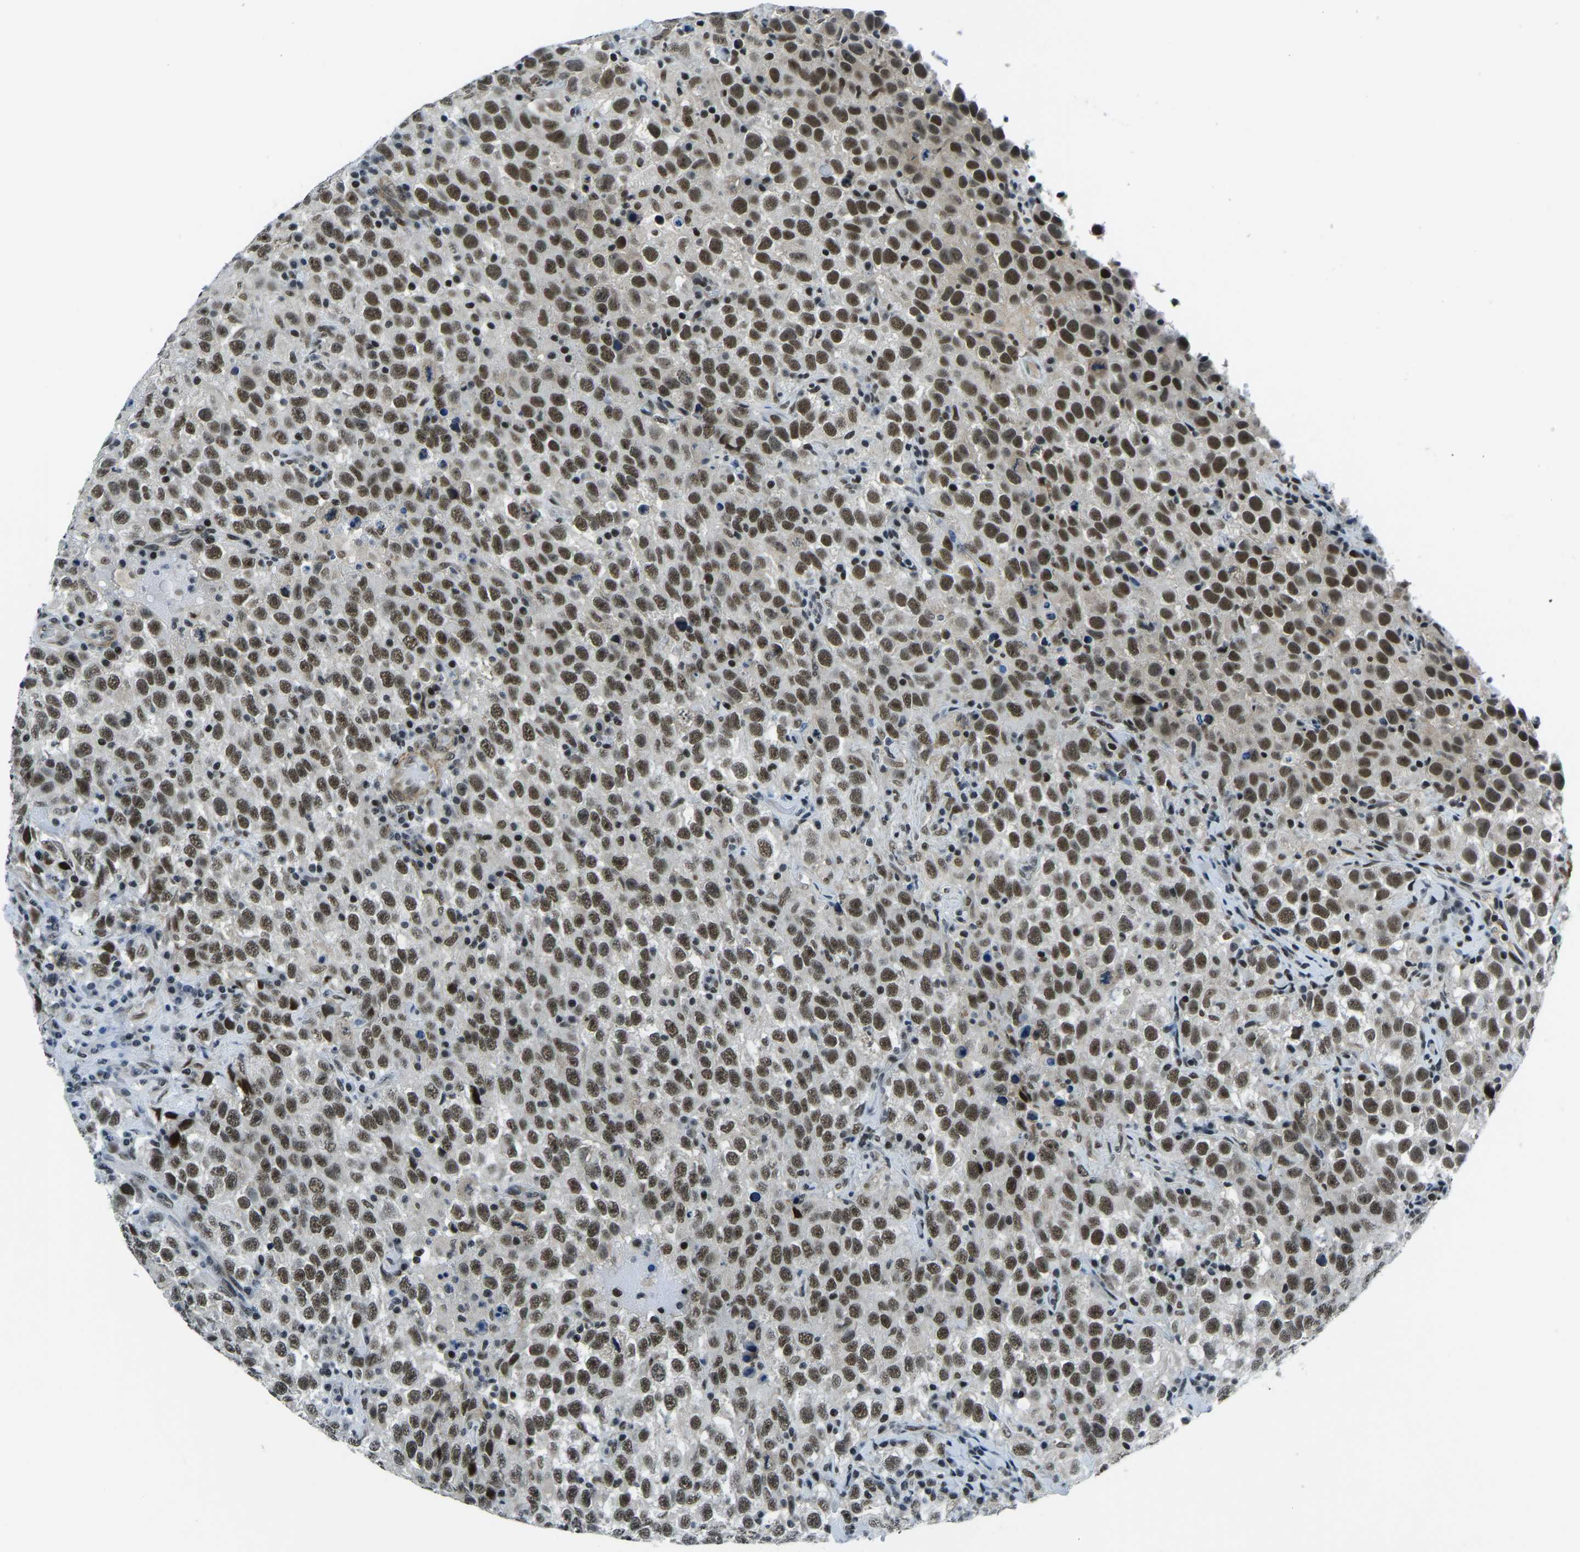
{"staining": {"intensity": "moderate", "quantity": "25%-75%", "location": "nuclear"}, "tissue": "testis cancer", "cell_type": "Tumor cells", "image_type": "cancer", "snomed": [{"axis": "morphology", "description": "Seminoma, NOS"}, {"axis": "topography", "description": "Testis"}], "caption": "A photomicrograph showing moderate nuclear staining in approximately 25%-75% of tumor cells in testis seminoma, as visualized by brown immunohistochemical staining.", "gene": "PRCC", "patient": {"sex": "male", "age": 41}}